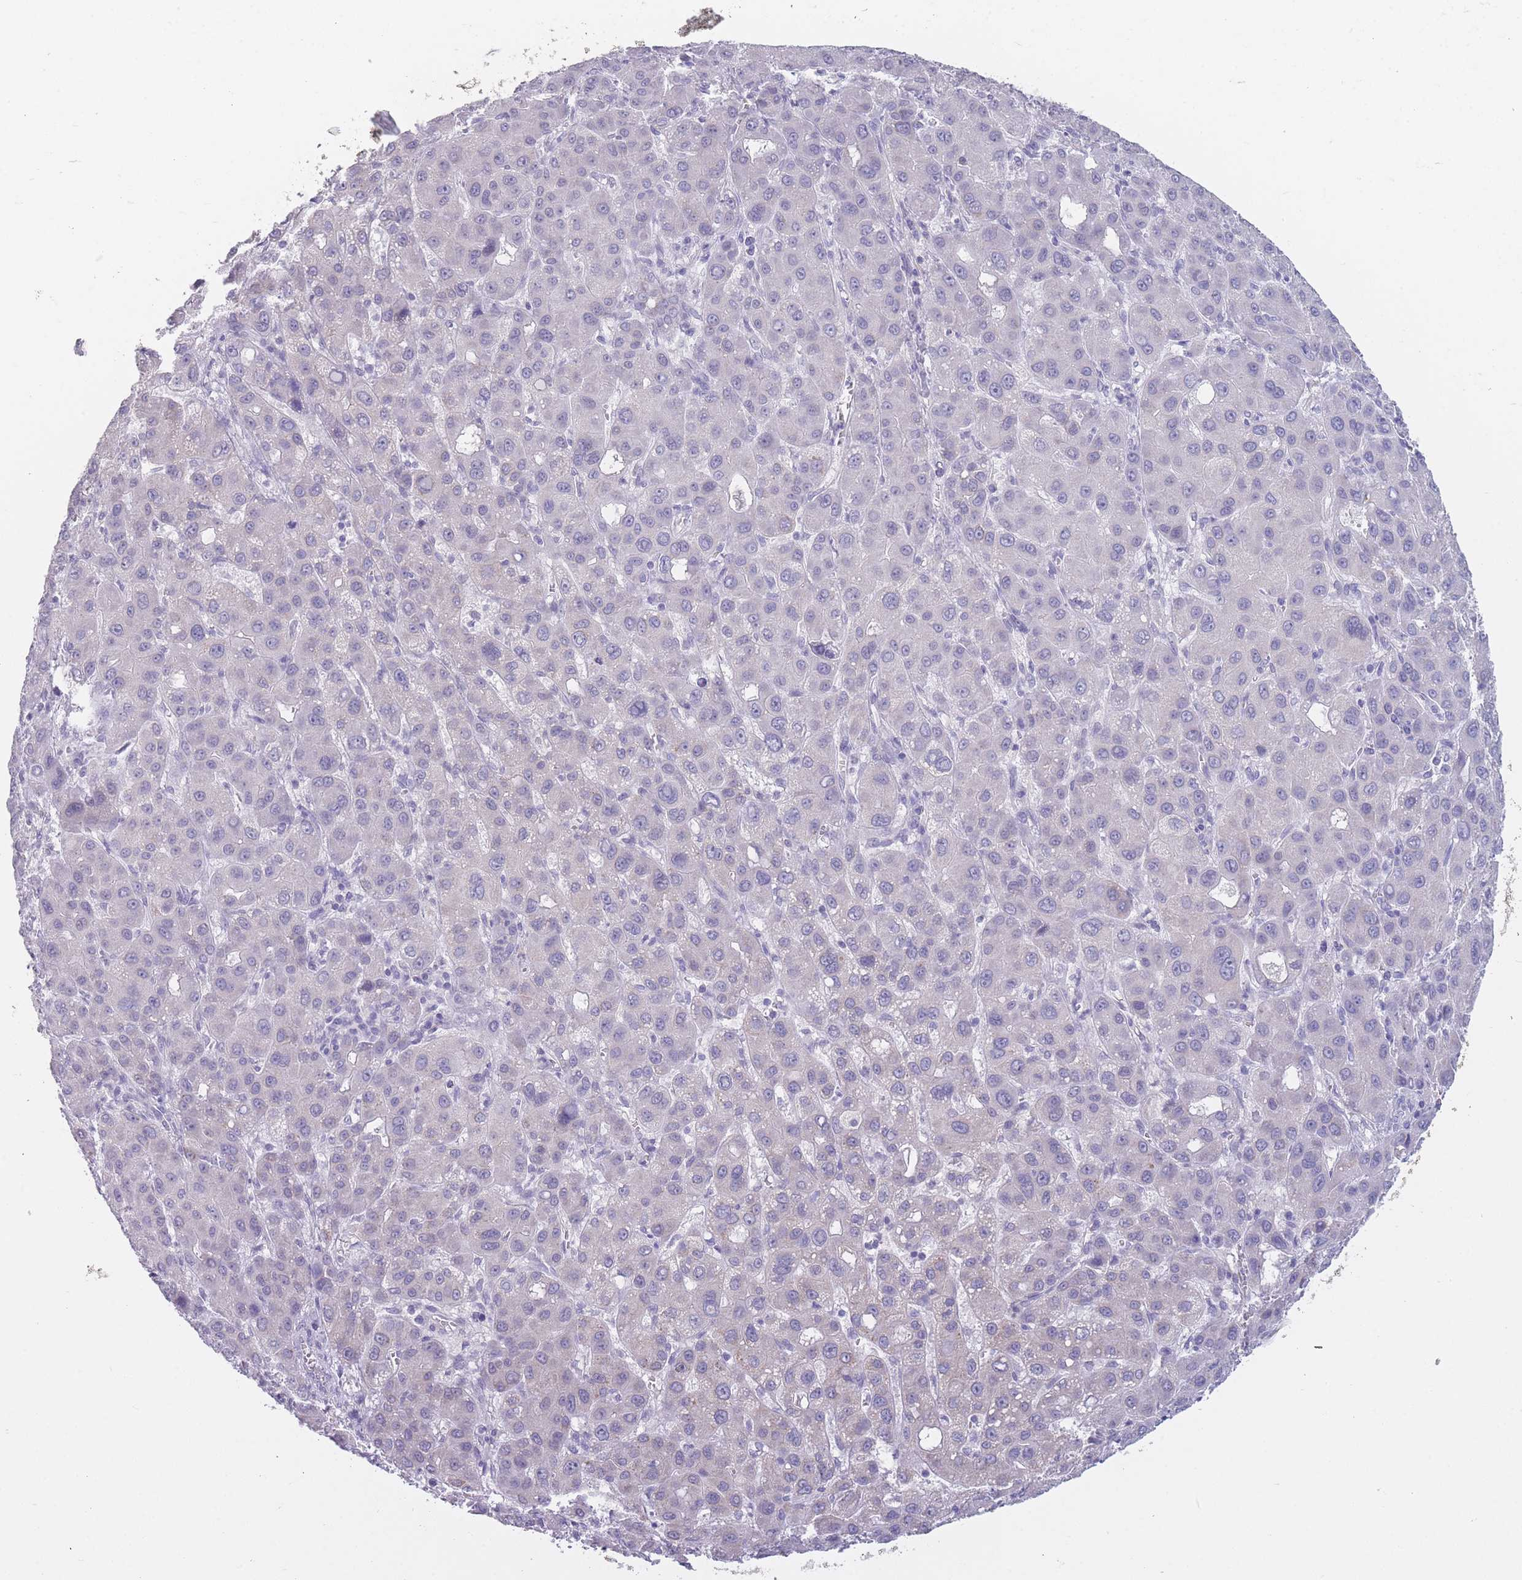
{"staining": {"intensity": "negative", "quantity": "none", "location": "none"}, "tissue": "liver cancer", "cell_type": "Tumor cells", "image_type": "cancer", "snomed": [{"axis": "morphology", "description": "Carcinoma, Hepatocellular, NOS"}, {"axis": "topography", "description": "Liver"}], "caption": "Immunohistochemistry (IHC) histopathology image of liver cancer (hepatocellular carcinoma) stained for a protein (brown), which displays no expression in tumor cells.", "gene": "DCANP1", "patient": {"sex": "male", "age": 55}}